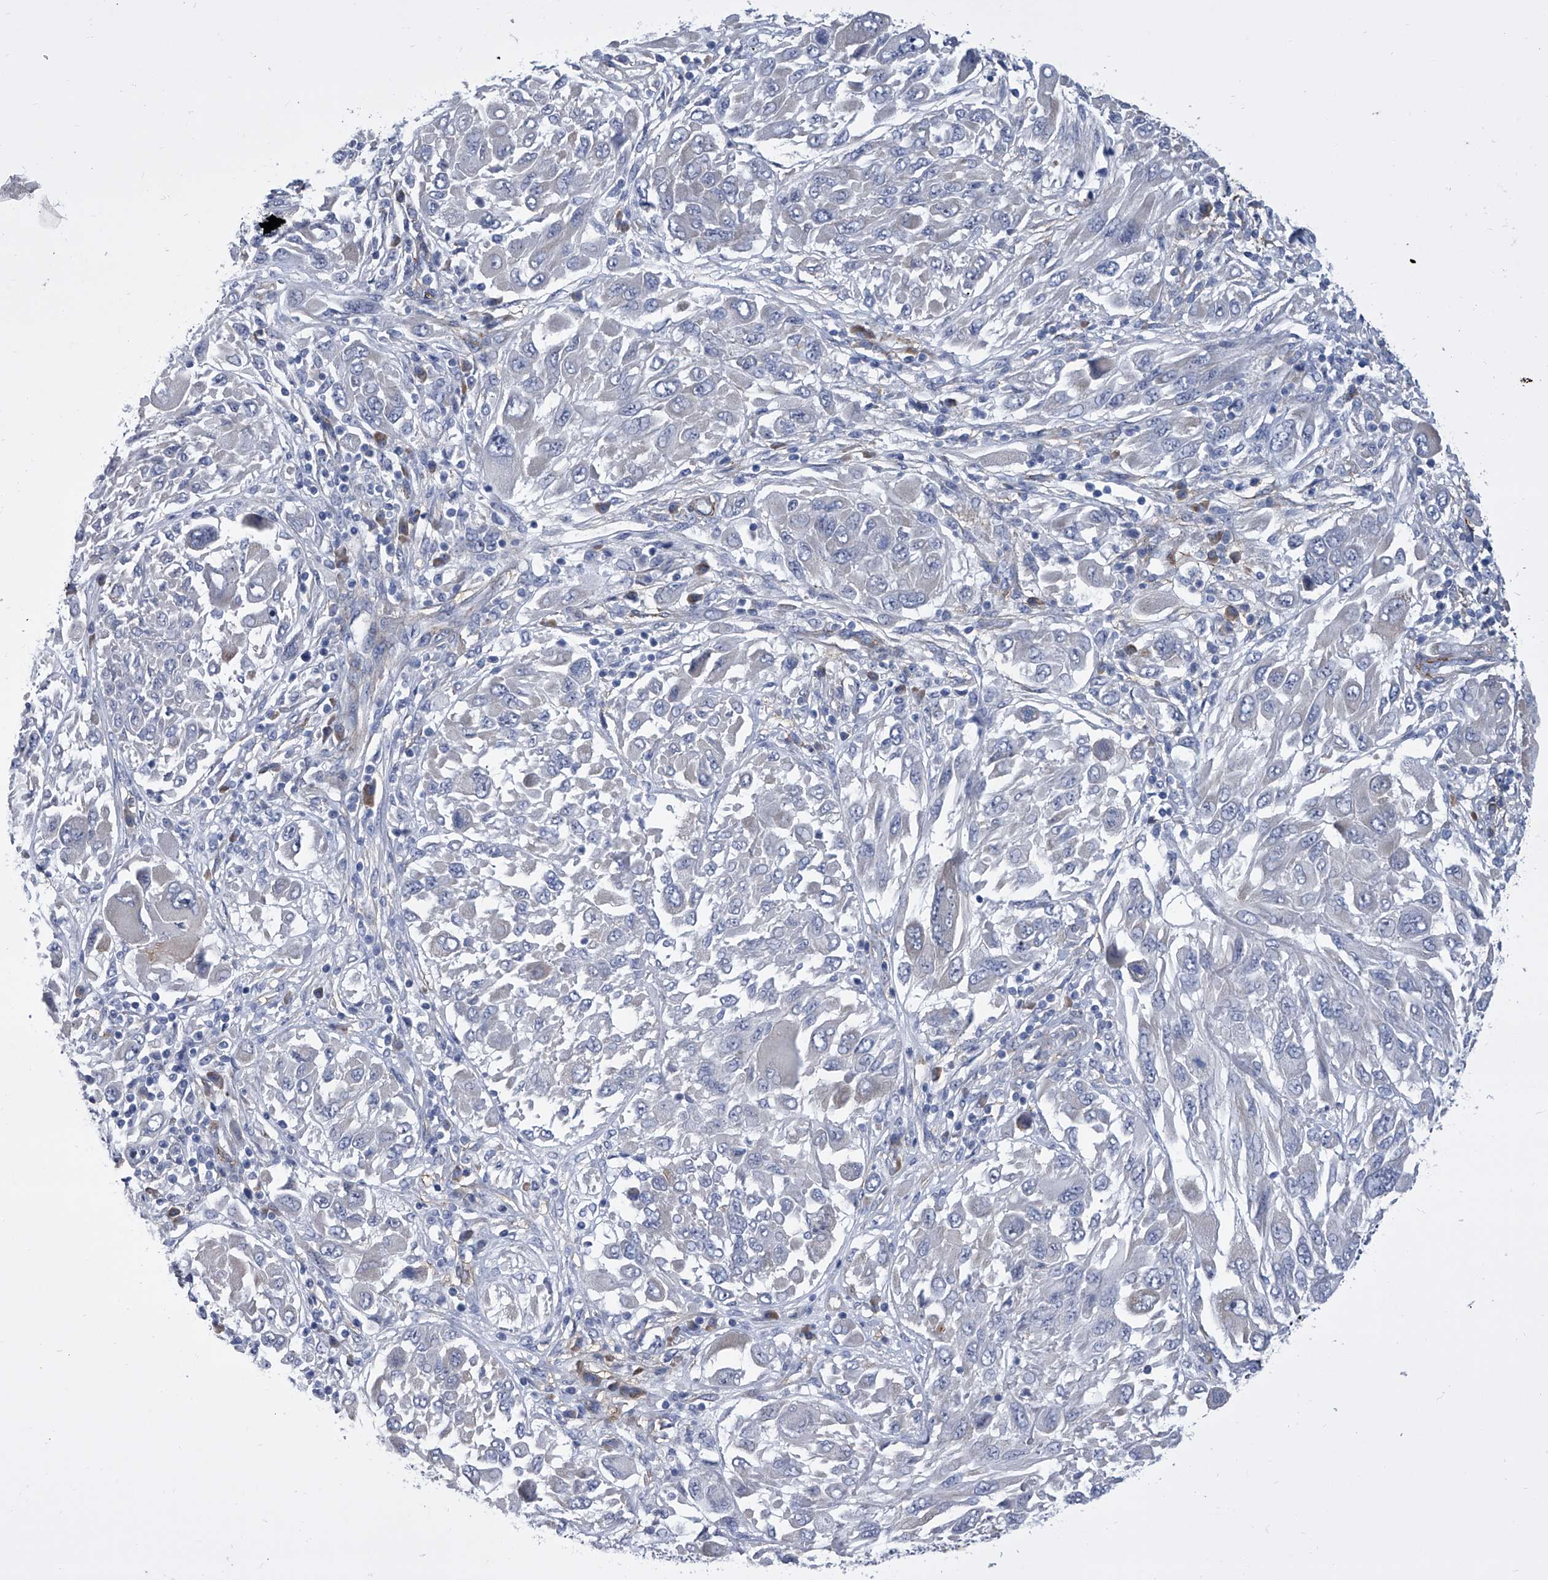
{"staining": {"intensity": "negative", "quantity": "none", "location": "none"}, "tissue": "melanoma", "cell_type": "Tumor cells", "image_type": "cancer", "snomed": [{"axis": "morphology", "description": "Malignant melanoma, NOS"}, {"axis": "topography", "description": "Skin"}], "caption": "A photomicrograph of human malignant melanoma is negative for staining in tumor cells.", "gene": "ALG14", "patient": {"sex": "female", "age": 91}}